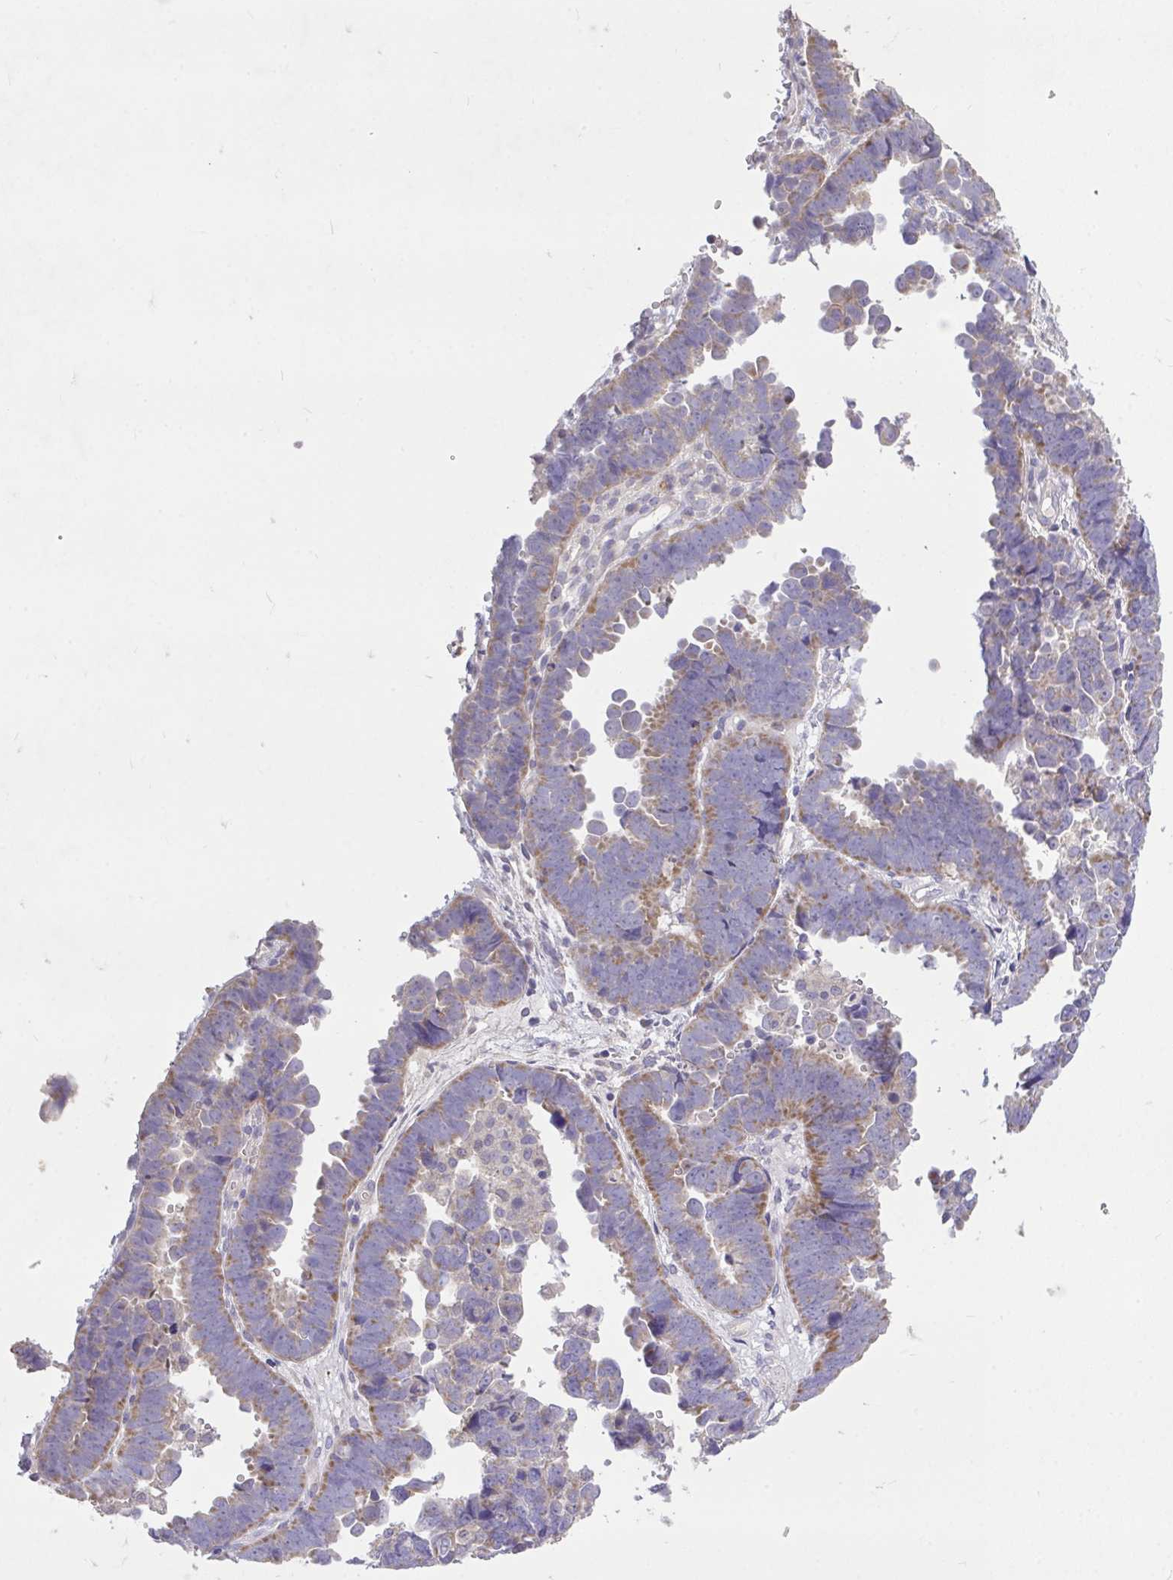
{"staining": {"intensity": "moderate", "quantity": "<25%", "location": "cytoplasmic/membranous"}, "tissue": "endometrial cancer", "cell_type": "Tumor cells", "image_type": "cancer", "snomed": [{"axis": "morphology", "description": "Adenocarcinoma, NOS"}, {"axis": "topography", "description": "Endometrium"}], "caption": "Endometrial adenocarcinoma stained with a brown dye shows moderate cytoplasmic/membranous positive staining in approximately <25% of tumor cells.", "gene": "MPC2", "patient": {"sex": "female", "age": 75}}